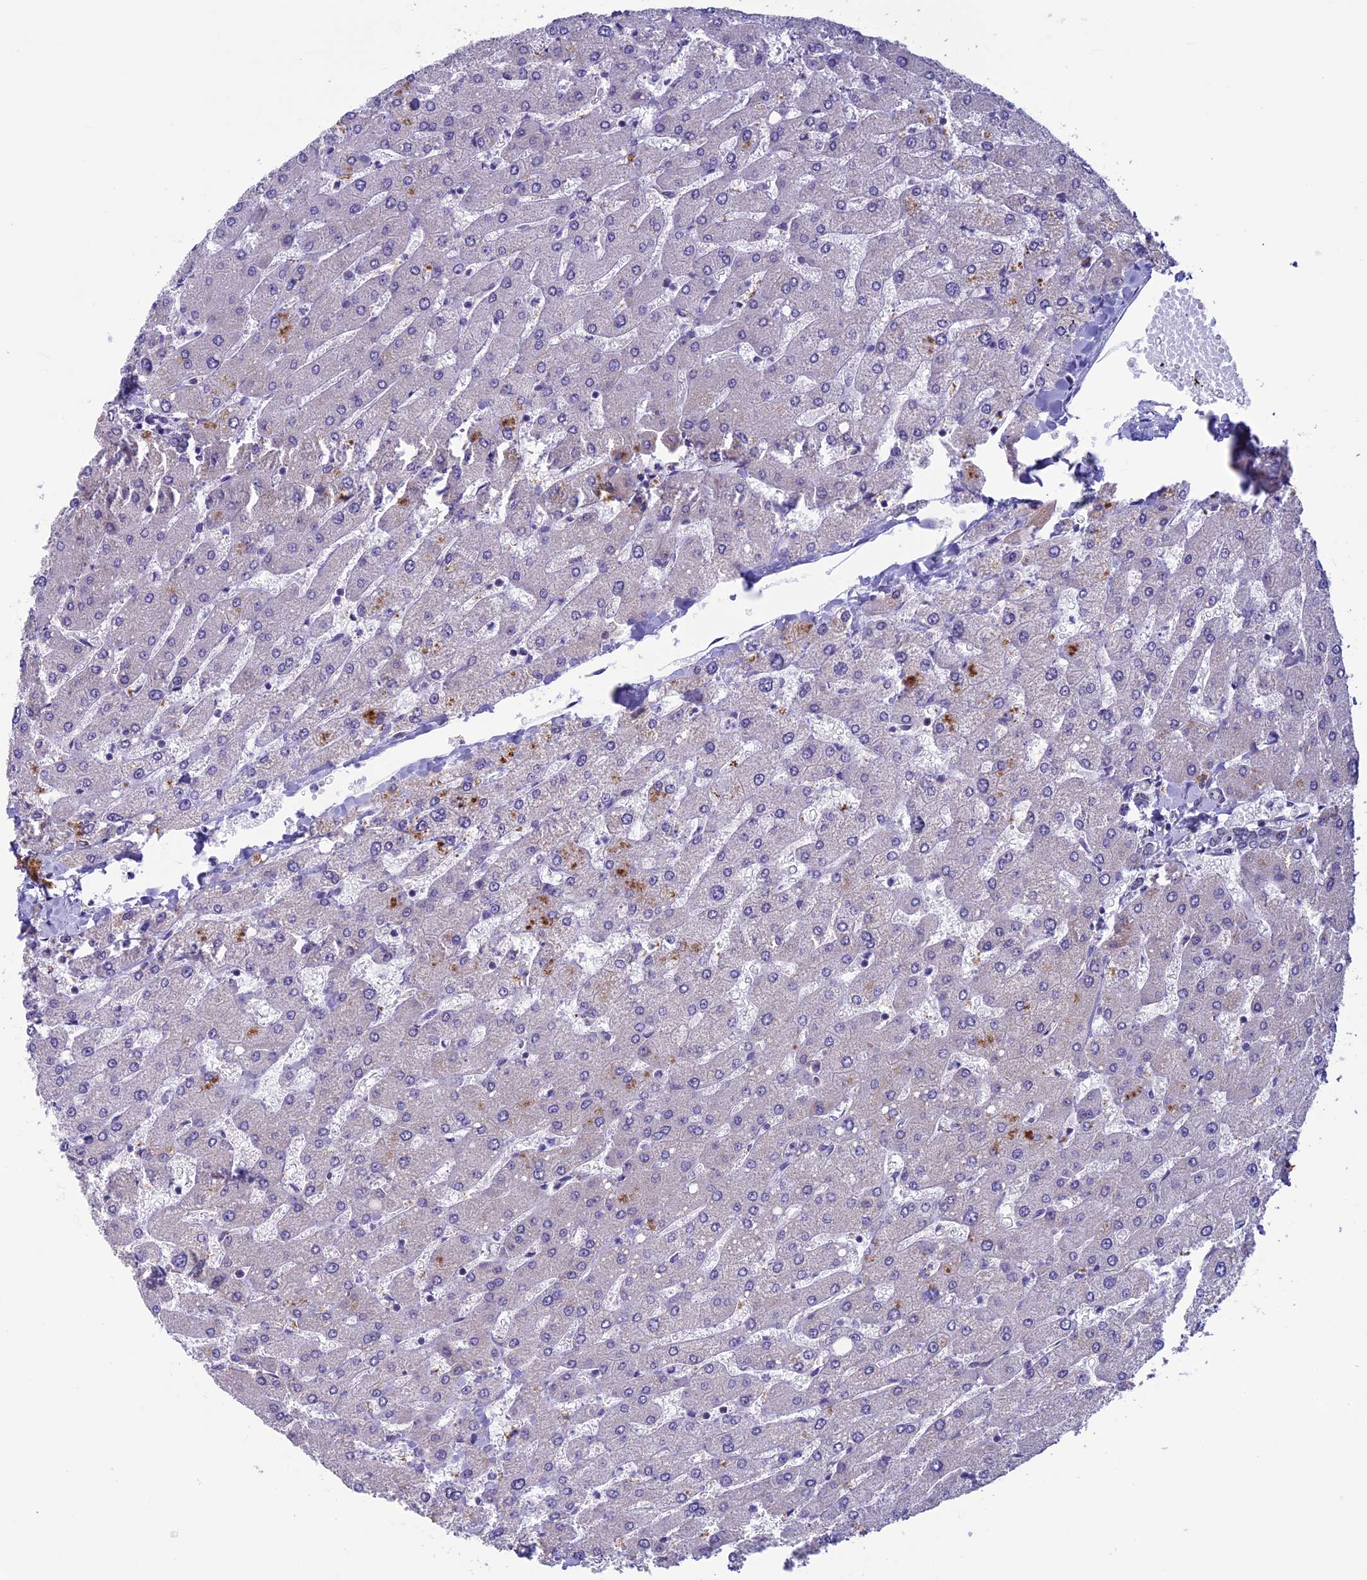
{"staining": {"intensity": "negative", "quantity": "none", "location": "none"}, "tissue": "liver", "cell_type": "Cholangiocytes", "image_type": "normal", "snomed": [{"axis": "morphology", "description": "Normal tissue, NOS"}, {"axis": "topography", "description": "Liver"}], "caption": "This is an immunohistochemistry image of normal human liver. There is no staining in cholangiocytes.", "gene": "MFSD12", "patient": {"sex": "male", "age": 55}}